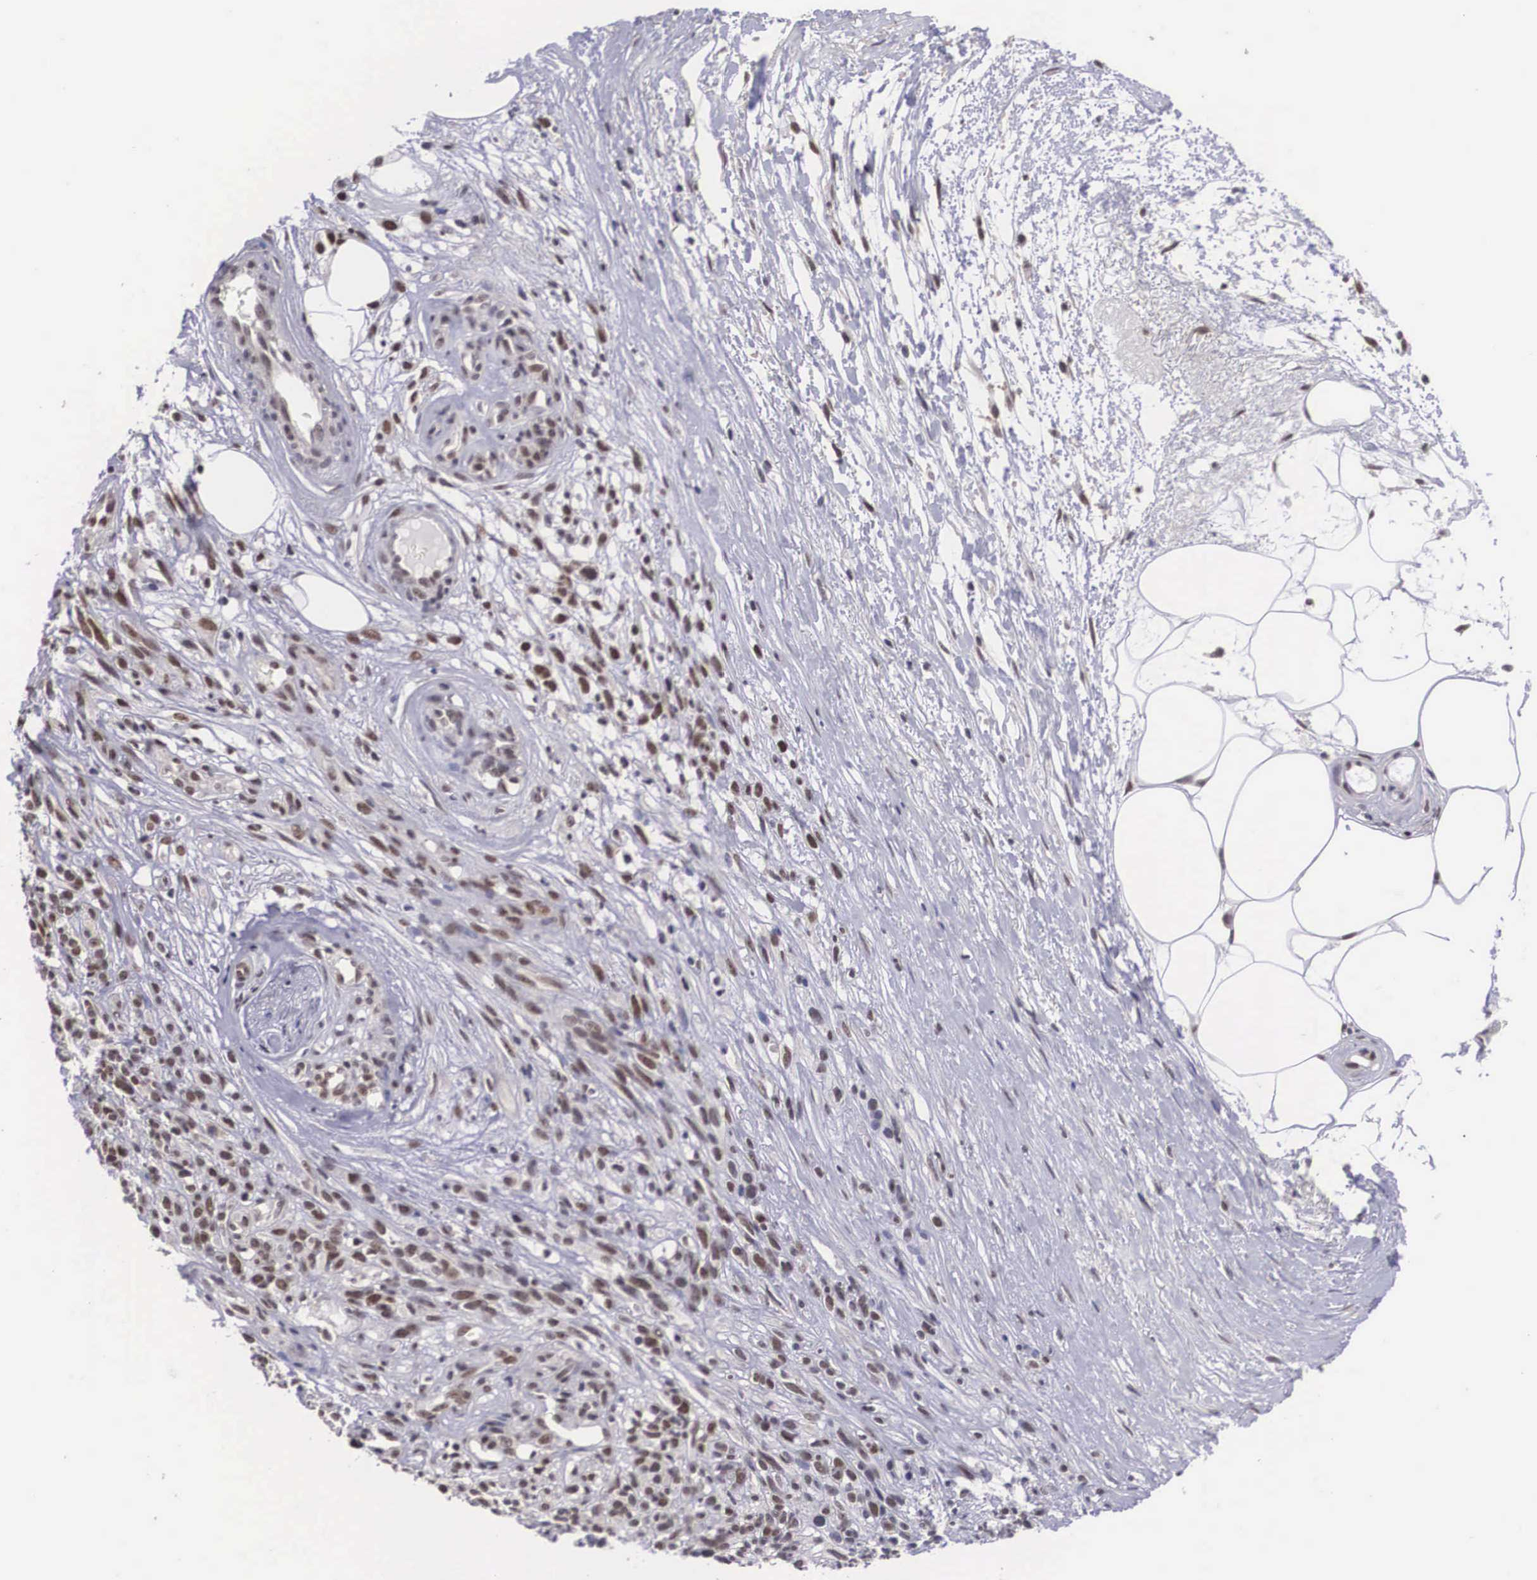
{"staining": {"intensity": "weak", "quantity": "25%-75%", "location": "nuclear"}, "tissue": "melanoma", "cell_type": "Tumor cells", "image_type": "cancer", "snomed": [{"axis": "morphology", "description": "Malignant melanoma, NOS"}, {"axis": "topography", "description": "Skin"}], "caption": "Protein staining of melanoma tissue demonstrates weak nuclear expression in approximately 25%-75% of tumor cells.", "gene": "ZNF275", "patient": {"sex": "female", "age": 85}}